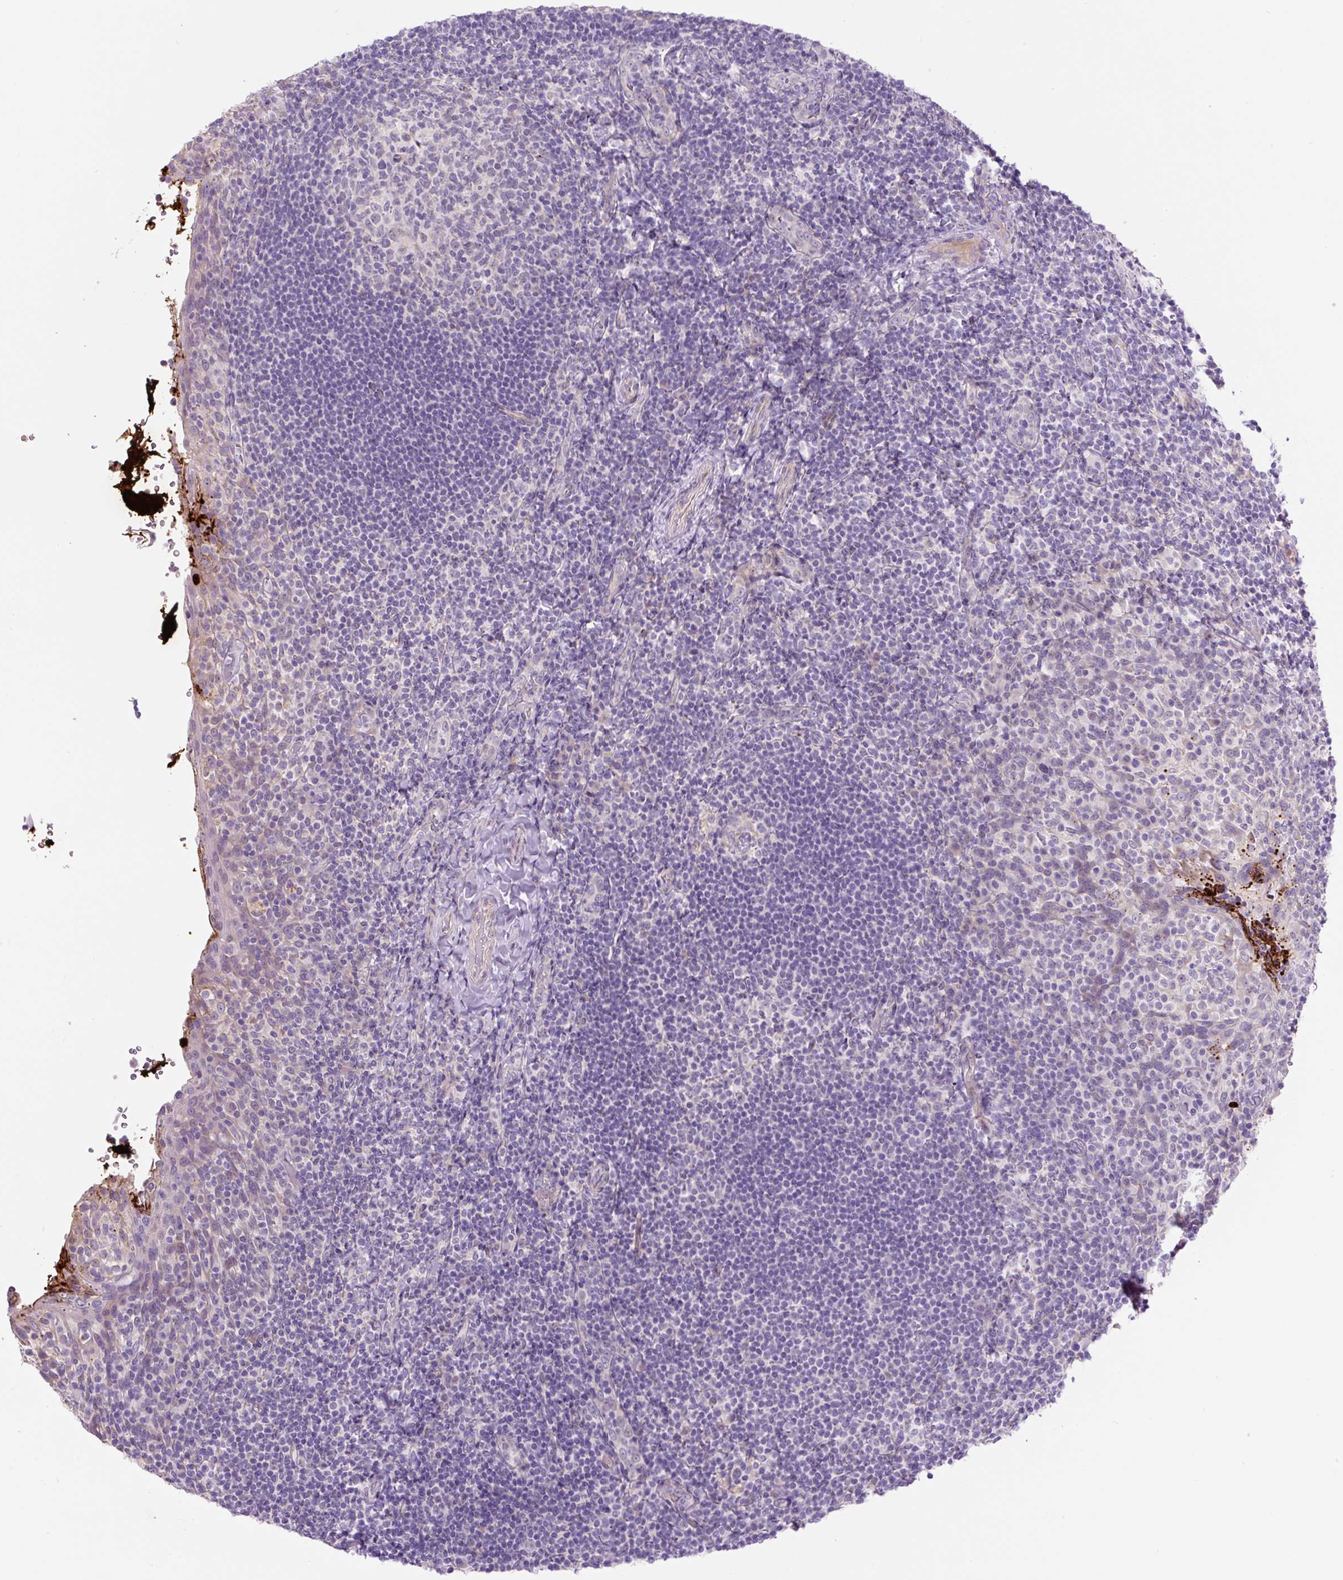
{"staining": {"intensity": "negative", "quantity": "none", "location": "none"}, "tissue": "tonsil", "cell_type": "Germinal center cells", "image_type": "normal", "snomed": [{"axis": "morphology", "description": "Normal tissue, NOS"}, {"axis": "topography", "description": "Tonsil"}], "caption": "This is a photomicrograph of immunohistochemistry staining of normal tonsil, which shows no staining in germinal center cells. (DAB (3,3'-diaminobenzidine) immunohistochemistry (IHC), high magnification).", "gene": "OGDHL", "patient": {"sex": "female", "age": 10}}